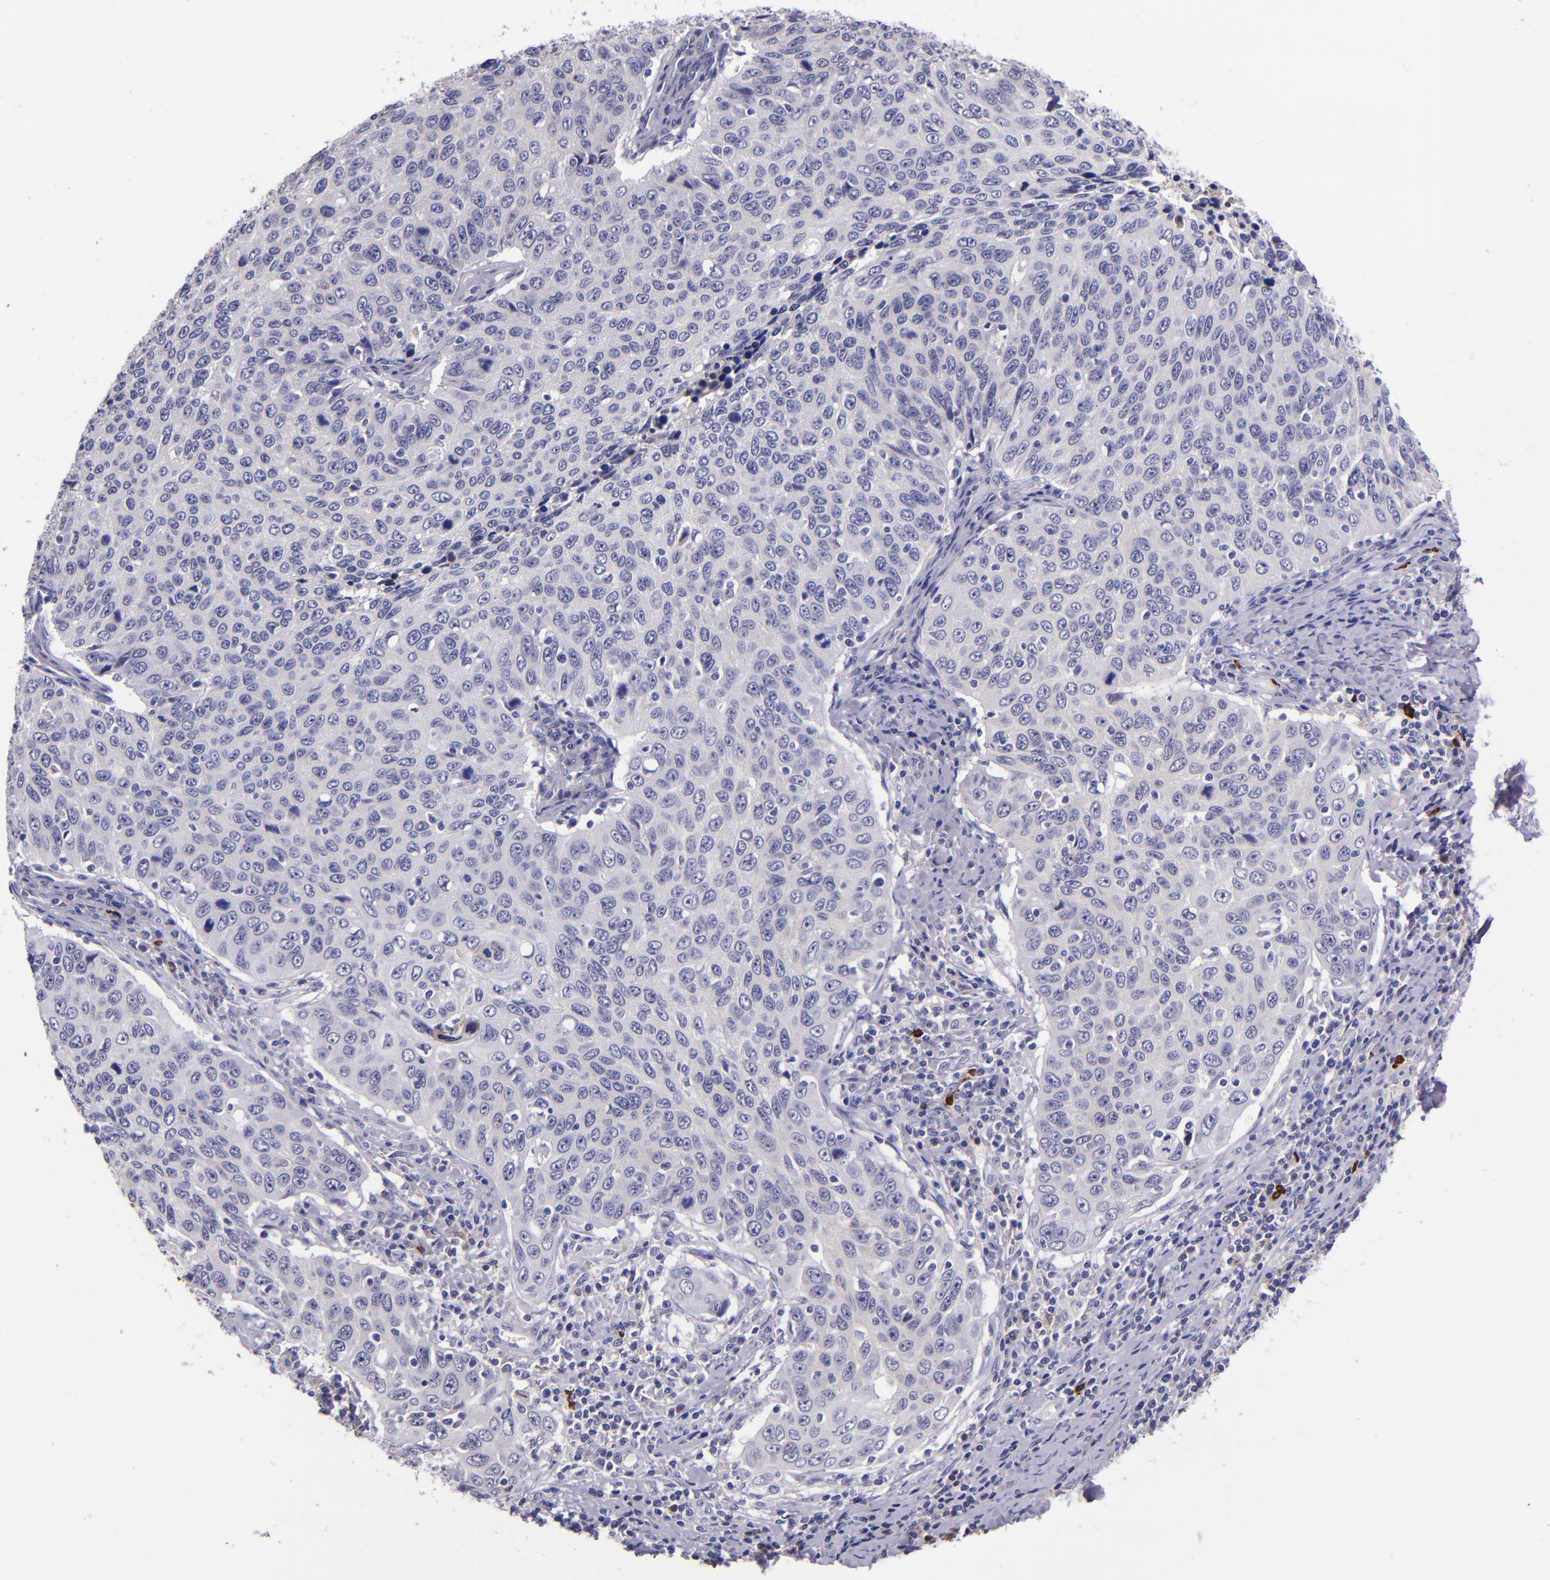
{"staining": {"intensity": "negative", "quantity": "none", "location": "none"}, "tissue": "cervical cancer", "cell_type": "Tumor cells", "image_type": "cancer", "snomed": [{"axis": "morphology", "description": "Squamous cell carcinoma, NOS"}, {"axis": "topography", "description": "Cervix"}], "caption": "Tumor cells show no significant staining in cervical cancer.", "gene": "KNG1", "patient": {"sex": "female", "age": 53}}